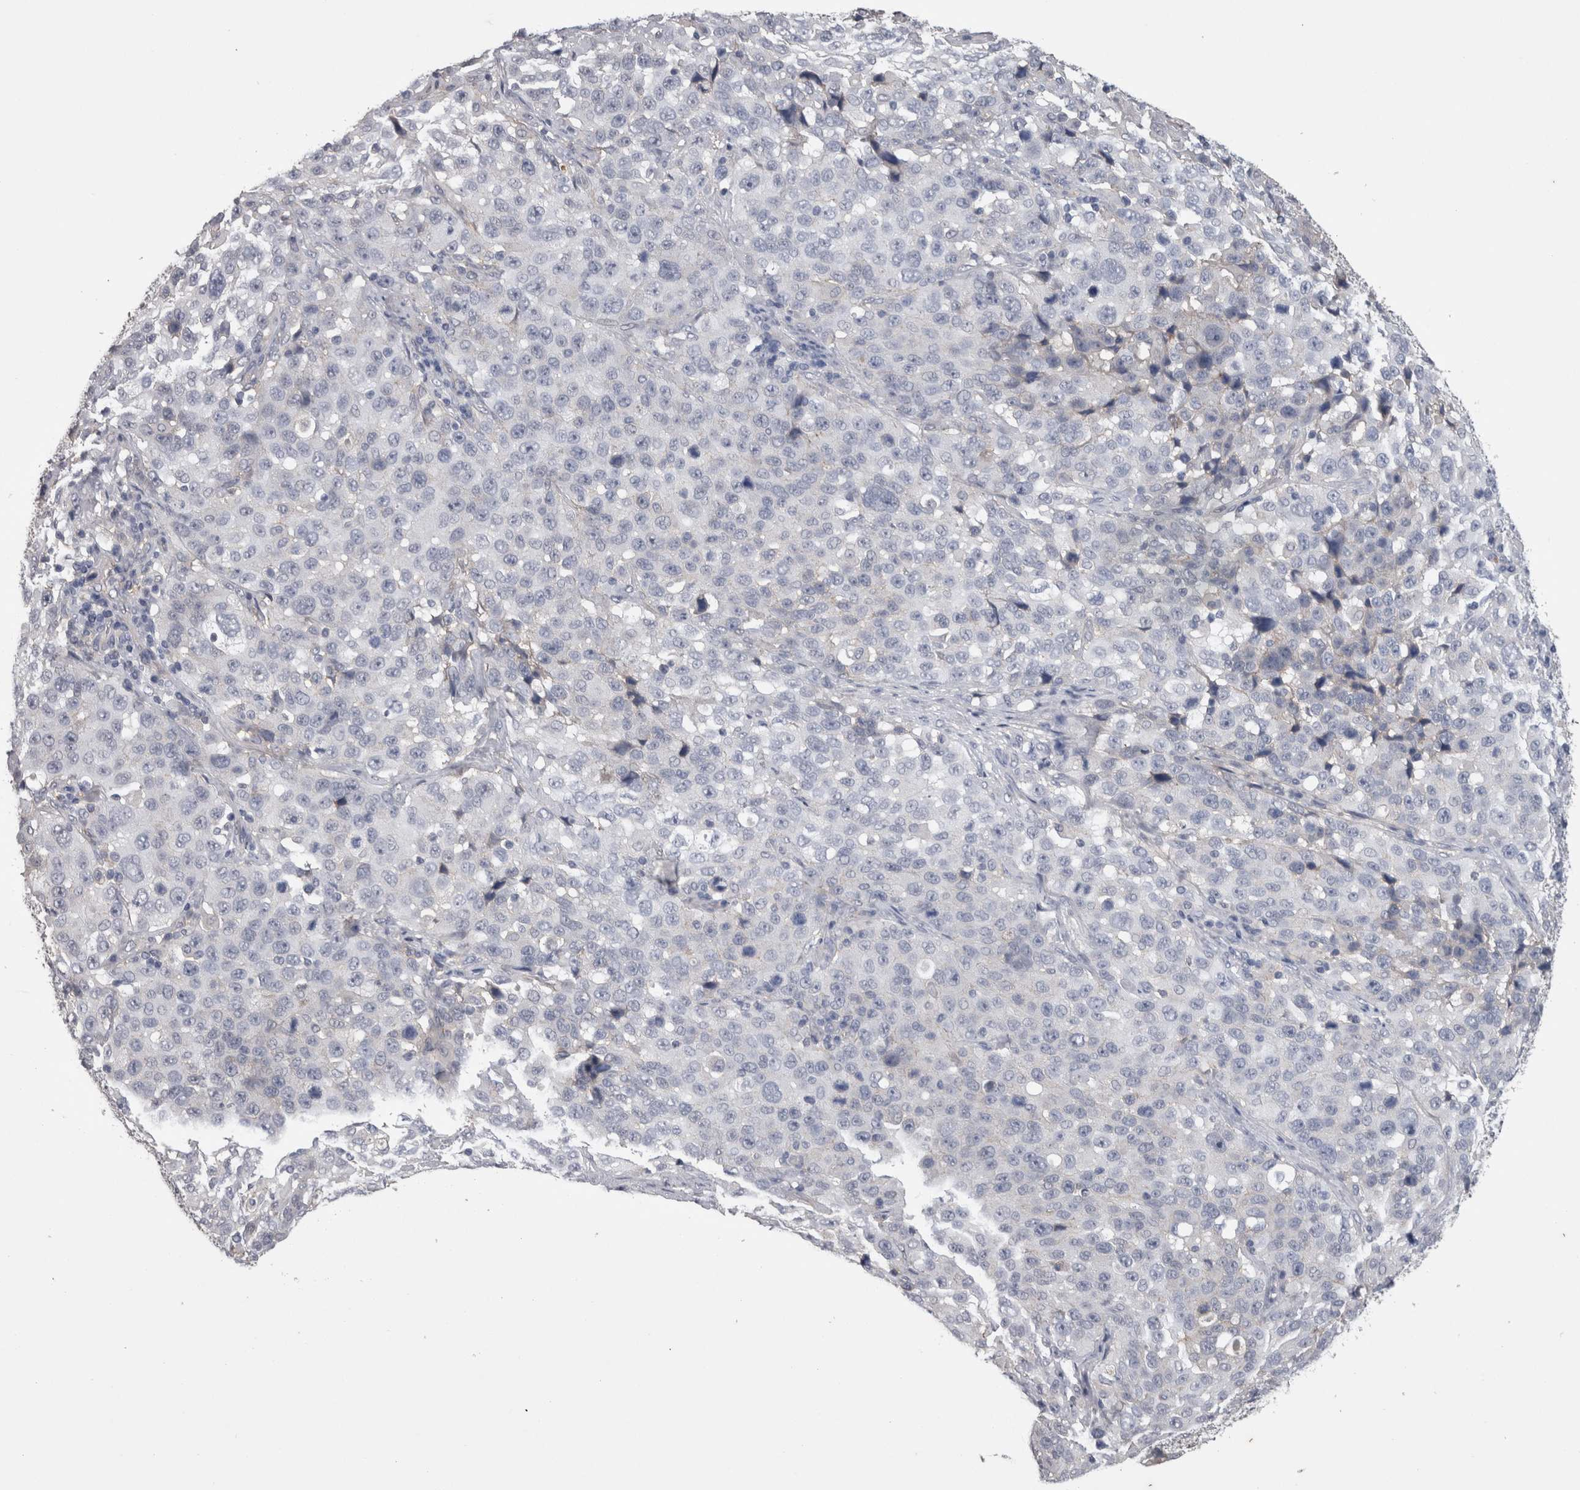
{"staining": {"intensity": "negative", "quantity": "none", "location": "none"}, "tissue": "stomach cancer", "cell_type": "Tumor cells", "image_type": "cancer", "snomed": [{"axis": "morphology", "description": "Normal tissue, NOS"}, {"axis": "morphology", "description": "Adenocarcinoma, NOS"}, {"axis": "topography", "description": "Stomach"}], "caption": "IHC of human stomach cancer reveals no expression in tumor cells.", "gene": "NECTIN2", "patient": {"sex": "male", "age": 48}}